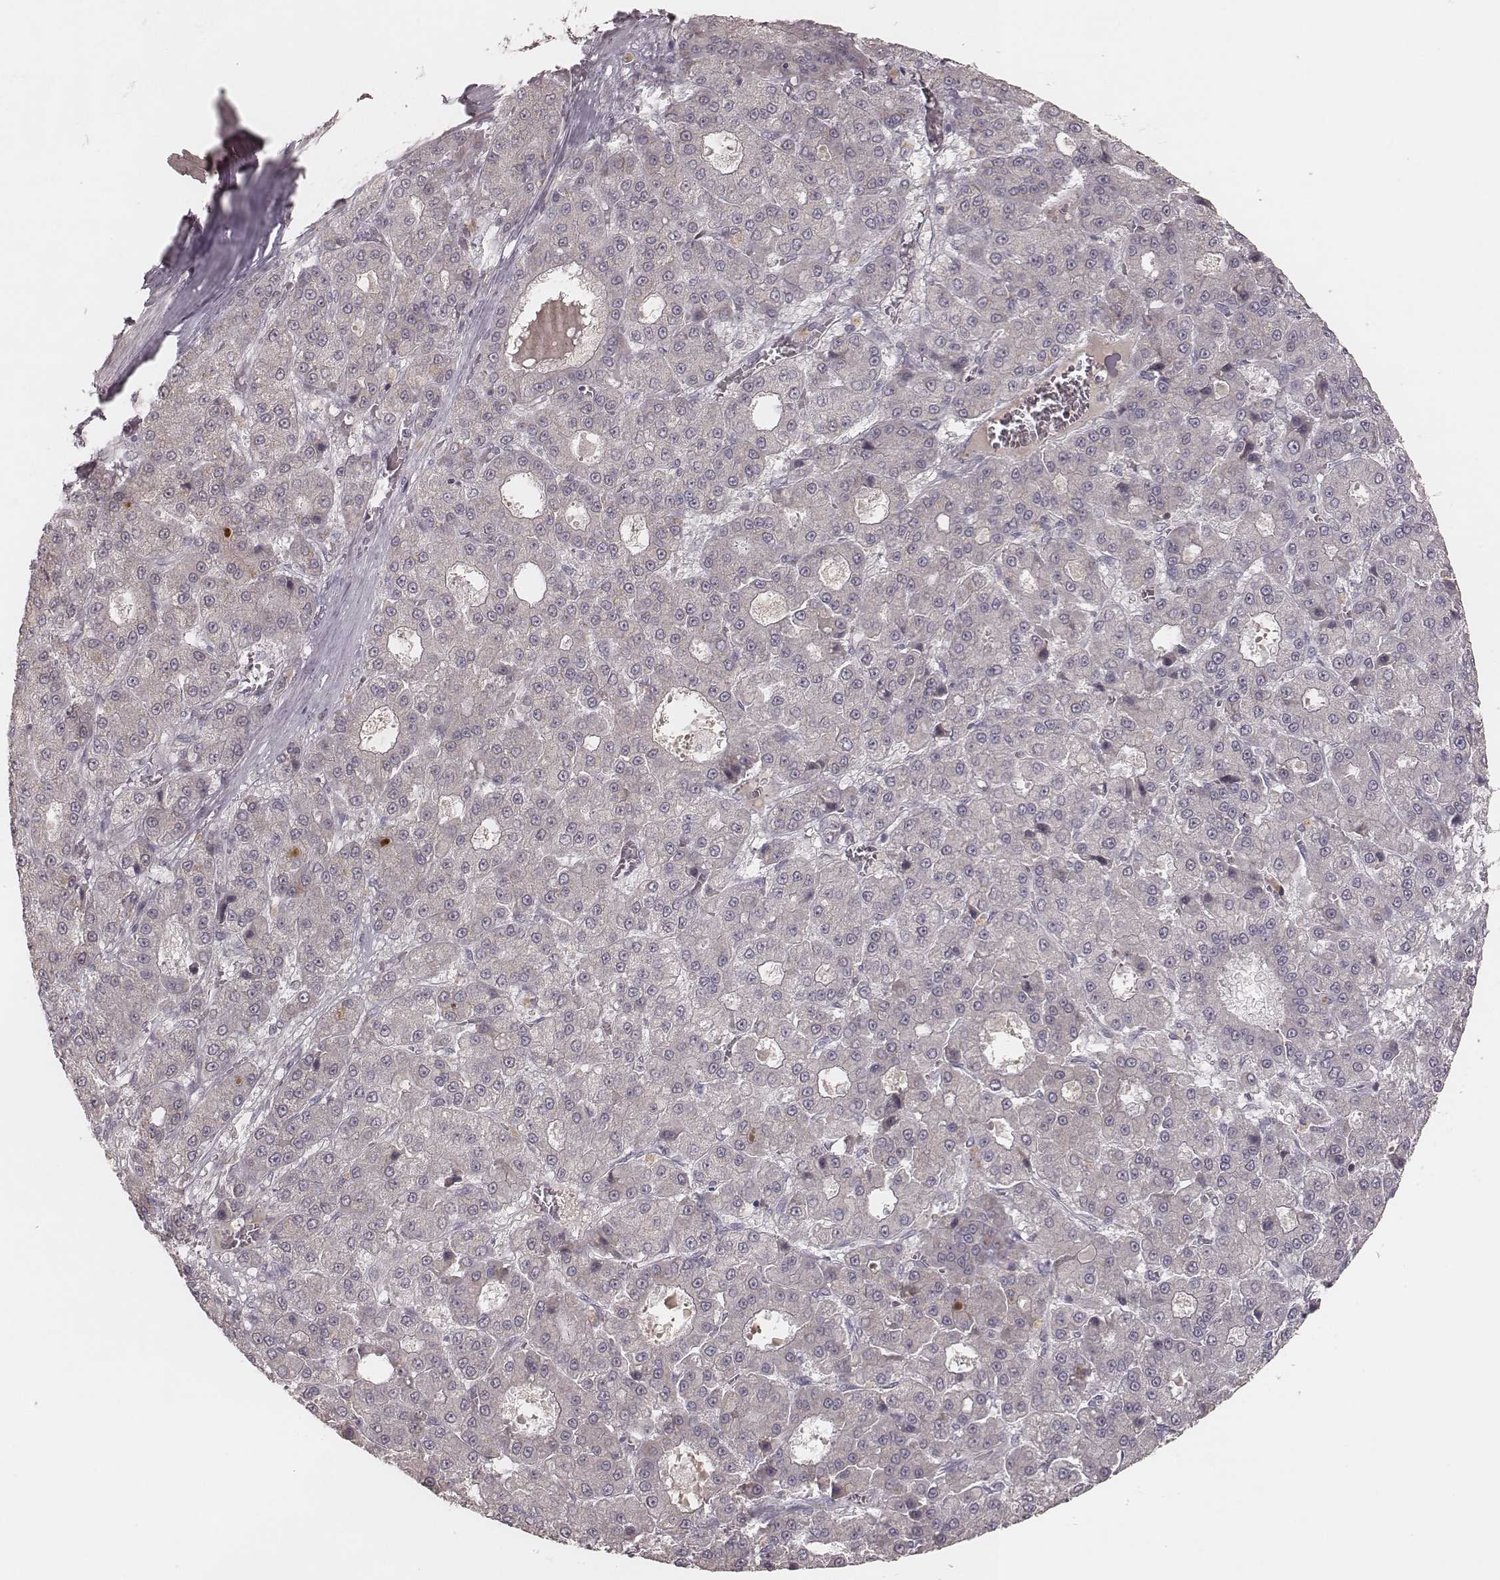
{"staining": {"intensity": "negative", "quantity": "none", "location": "none"}, "tissue": "liver cancer", "cell_type": "Tumor cells", "image_type": "cancer", "snomed": [{"axis": "morphology", "description": "Carcinoma, Hepatocellular, NOS"}, {"axis": "topography", "description": "Liver"}], "caption": "This is an IHC histopathology image of liver cancer (hepatocellular carcinoma). There is no staining in tumor cells.", "gene": "FAM13B", "patient": {"sex": "male", "age": 70}}